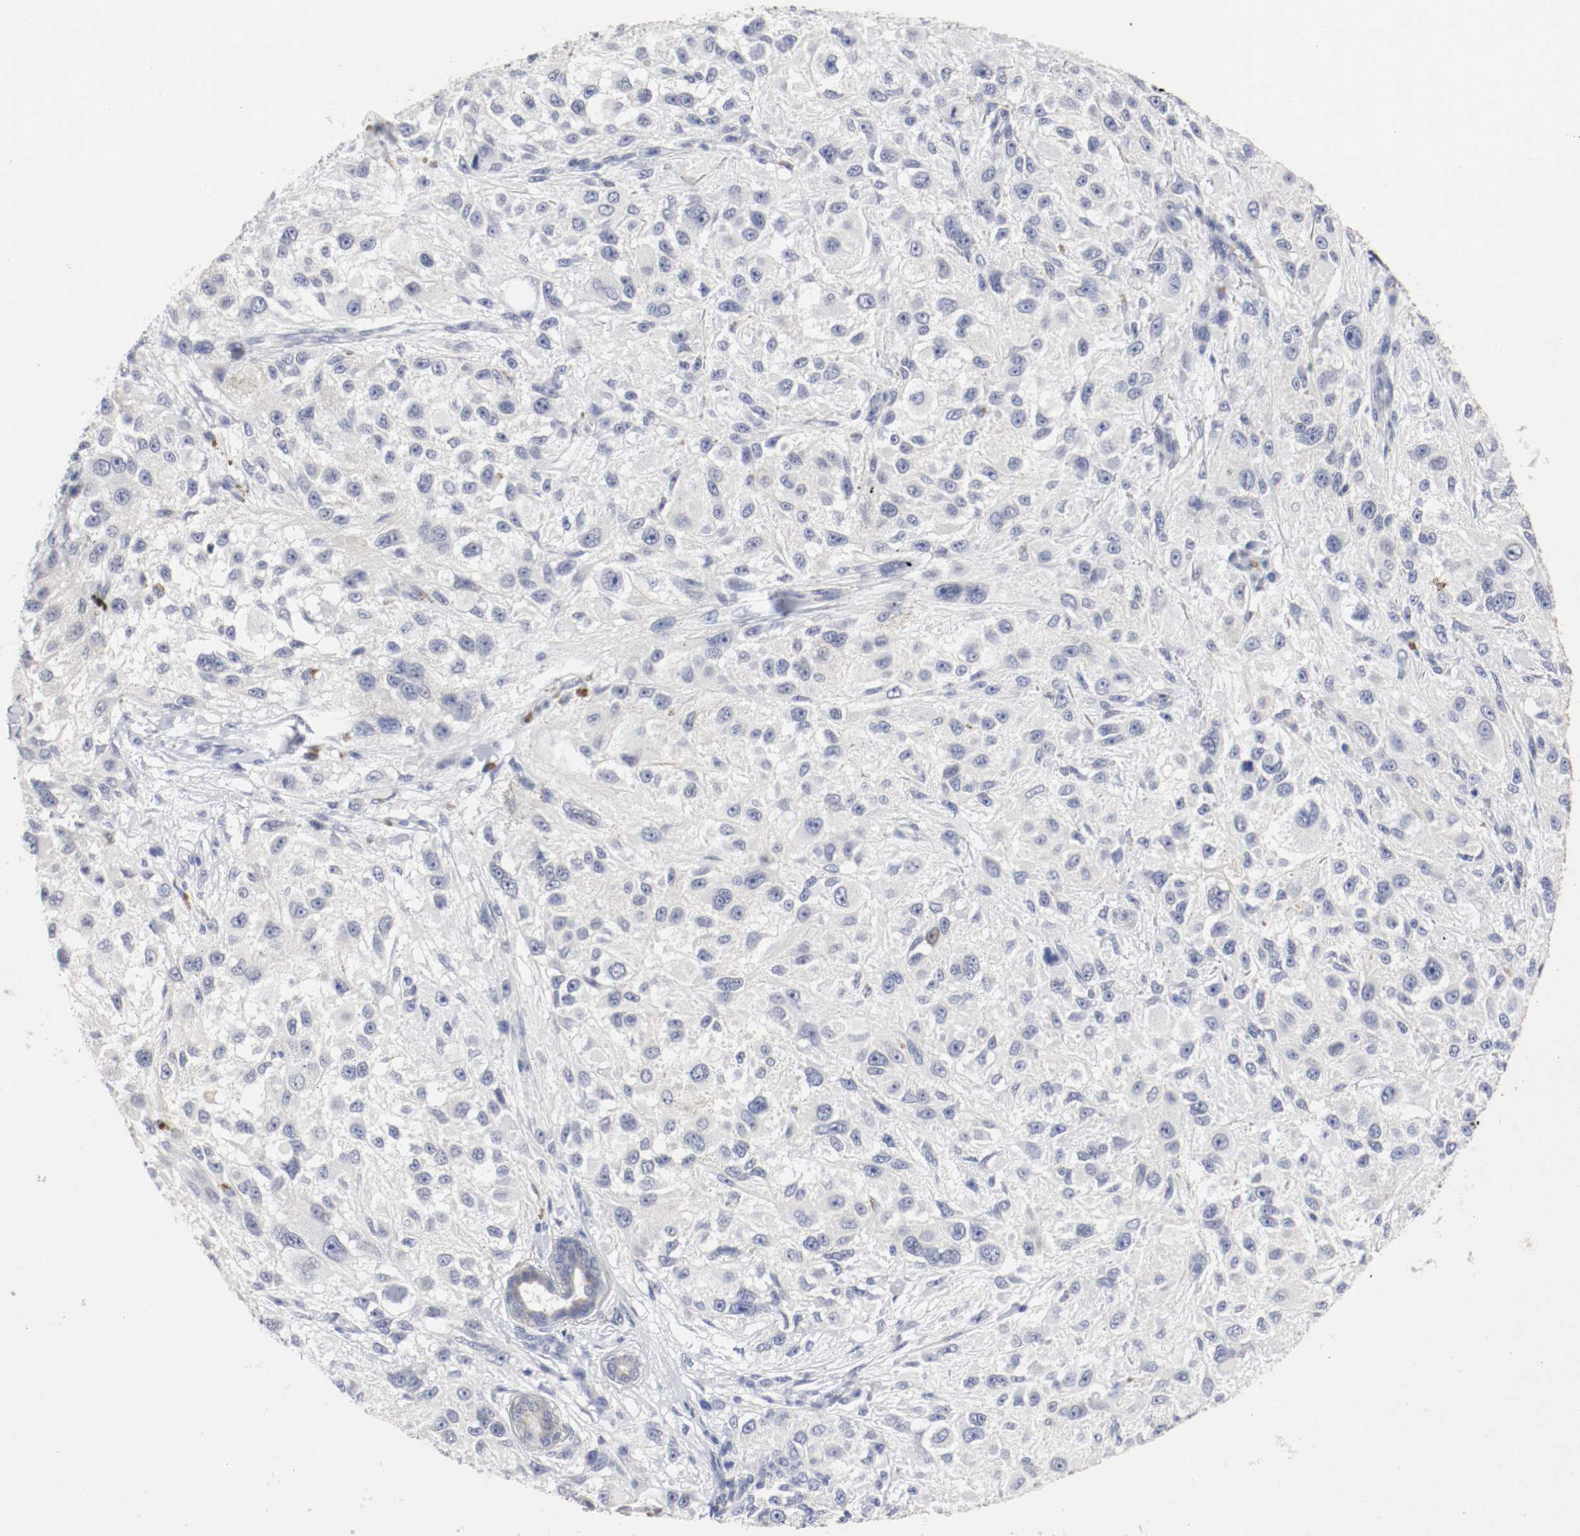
{"staining": {"intensity": "negative", "quantity": "none", "location": "none"}, "tissue": "melanoma", "cell_type": "Tumor cells", "image_type": "cancer", "snomed": [{"axis": "morphology", "description": "Necrosis, NOS"}, {"axis": "morphology", "description": "Malignant melanoma, NOS"}, {"axis": "topography", "description": "Skin"}], "caption": "Immunohistochemistry (IHC) of human malignant melanoma exhibits no staining in tumor cells. The staining is performed using DAB brown chromogen with nuclei counter-stained in using hematoxylin.", "gene": "KIT", "patient": {"sex": "female", "age": 87}}